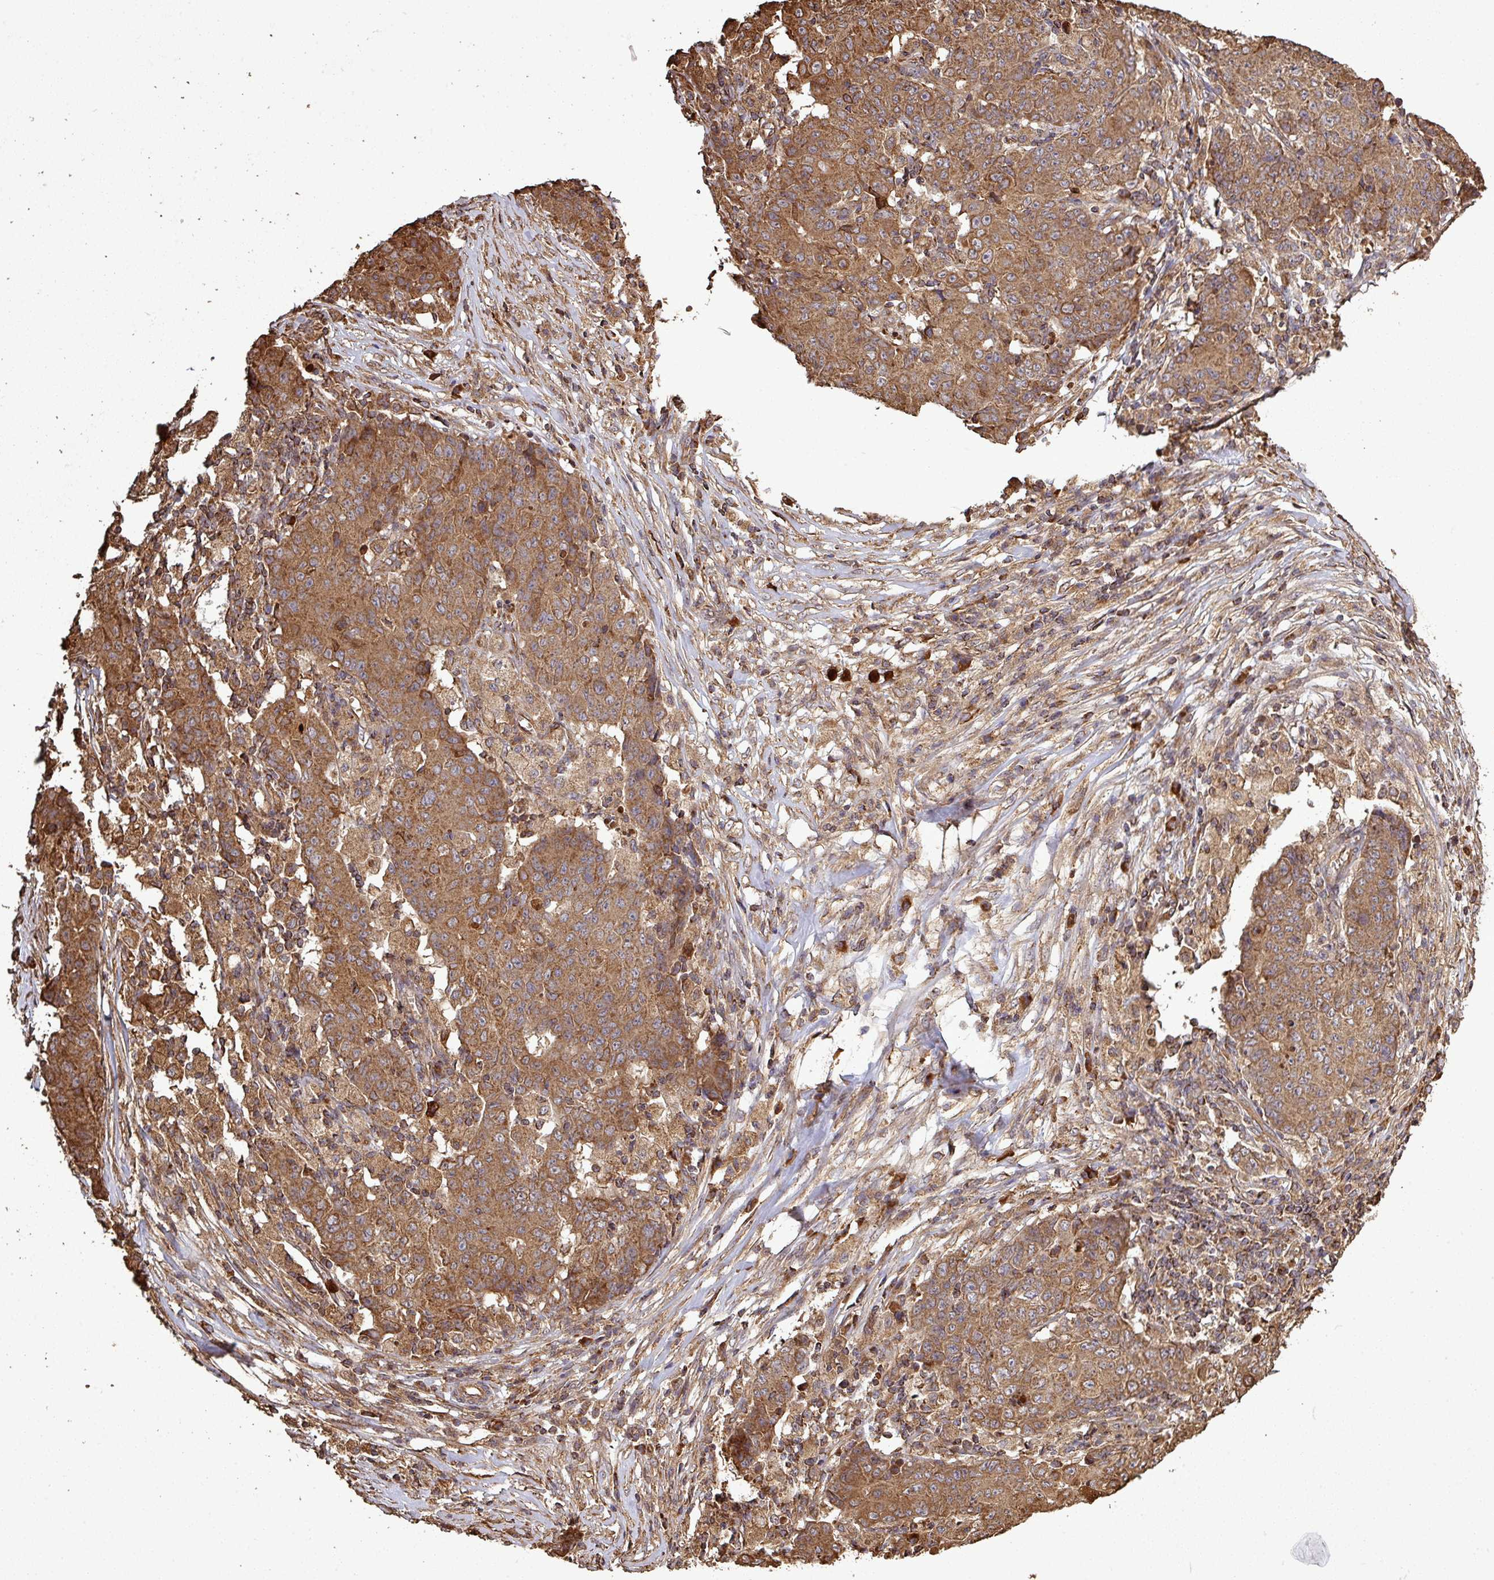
{"staining": {"intensity": "moderate", "quantity": ">75%", "location": "cytoplasmic/membranous"}, "tissue": "ovarian cancer", "cell_type": "Tumor cells", "image_type": "cancer", "snomed": [{"axis": "morphology", "description": "Carcinoma, endometroid"}, {"axis": "topography", "description": "Ovary"}], "caption": "Immunohistochemical staining of ovarian cancer exhibits medium levels of moderate cytoplasmic/membranous expression in approximately >75% of tumor cells.", "gene": "PLEKHM1", "patient": {"sex": "female", "age": 42}}